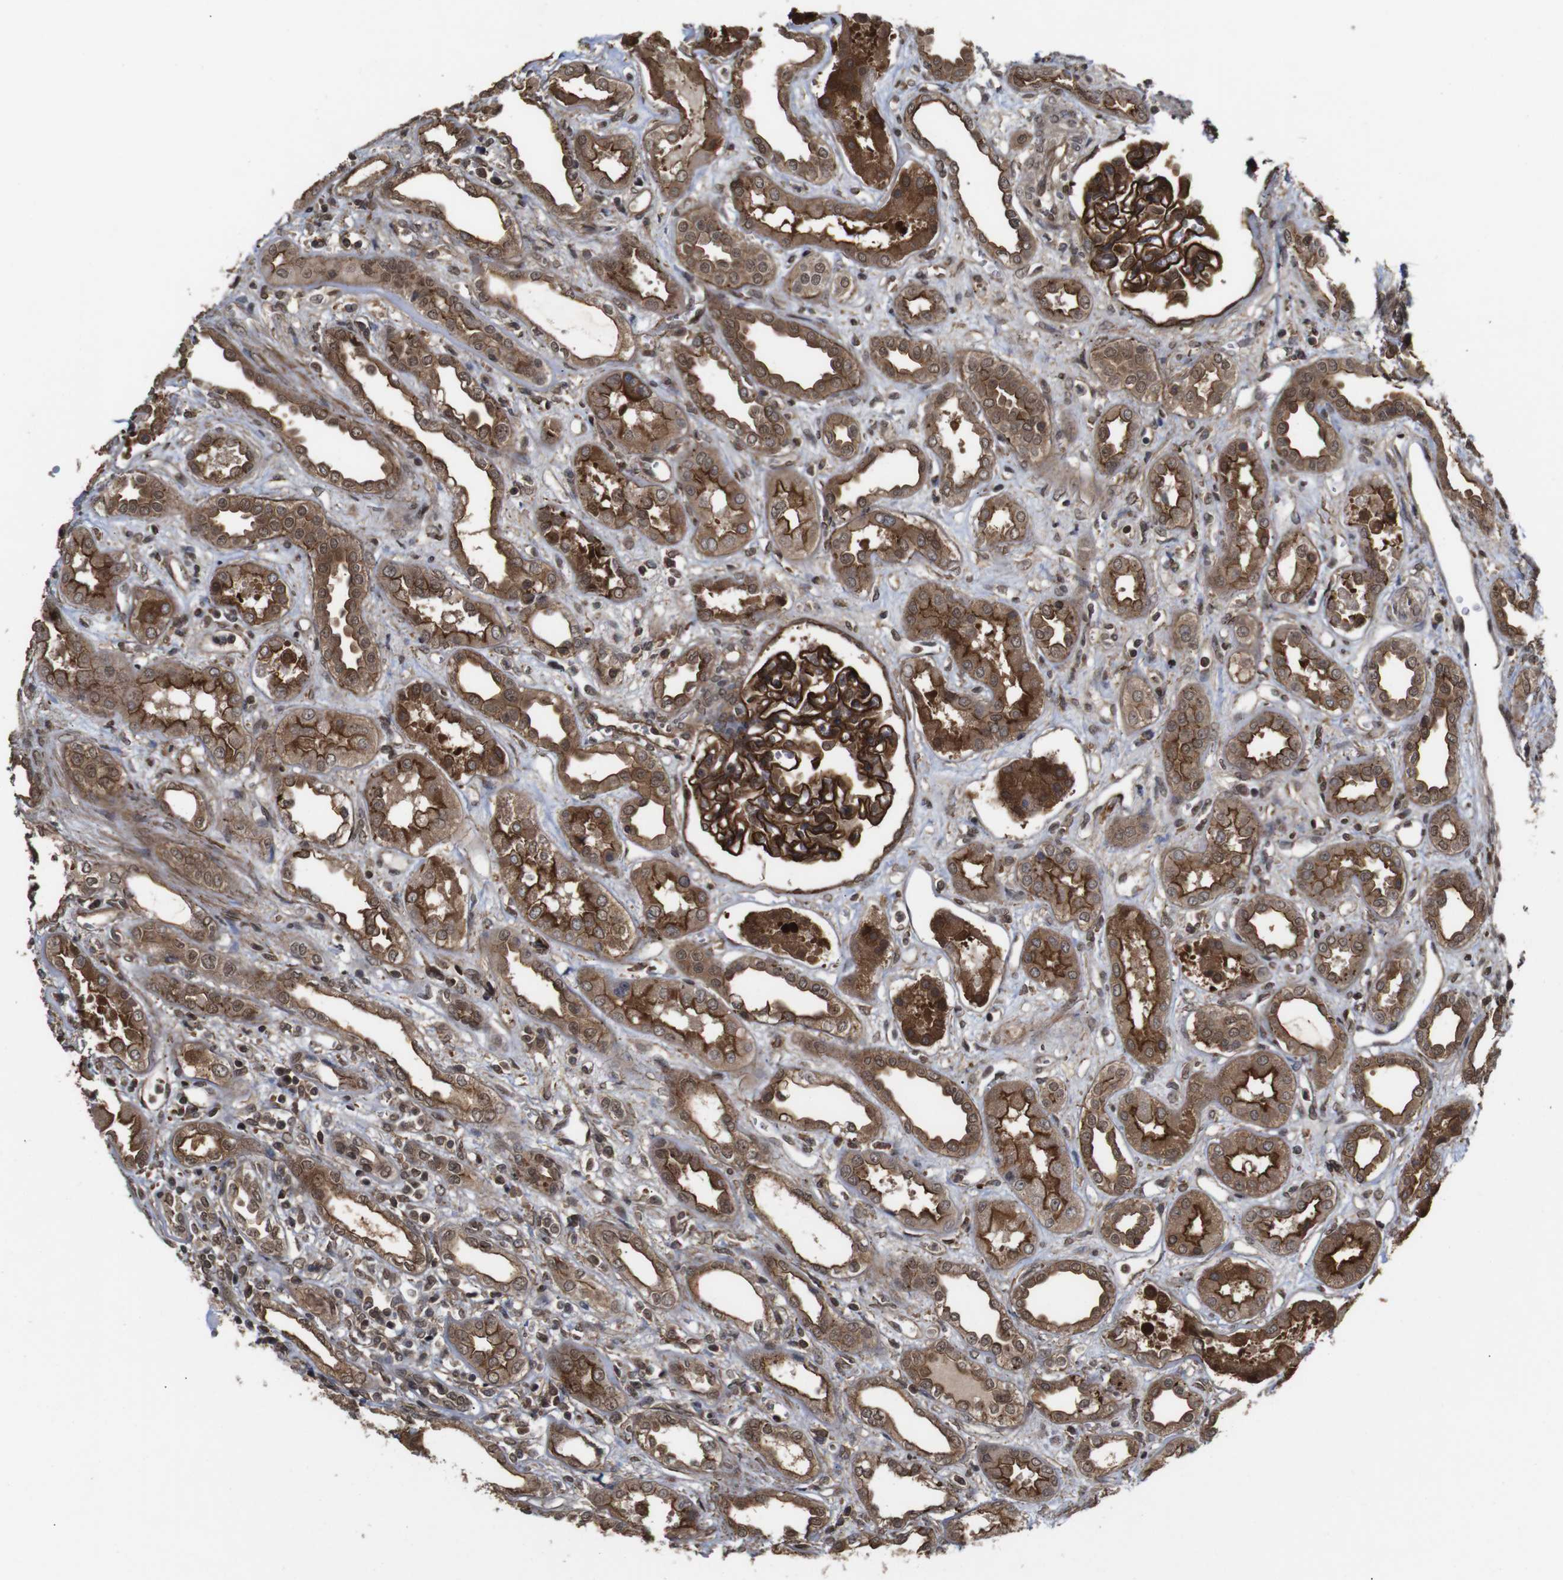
{"staining": {"intensity": "strong", "quantity": ">75%", "location": "cytoplasmic/membranous"}, "tissue": "kidney", "cell_type": "Cells in glomeruli", "image_type": "normal", "snomed": [{"axis": "morphology", "description": "Normal tissue, NOS"}, {"axis": "topography", "description": "Kidney"}], "caption": "Protein staining displays strong cytoplasmic/membranous staining in approximately >75% of cells in glomeruli in unremarkable kidney.", "gene": "NANOS1", "patient": {"sex": "male", "age": 59}}